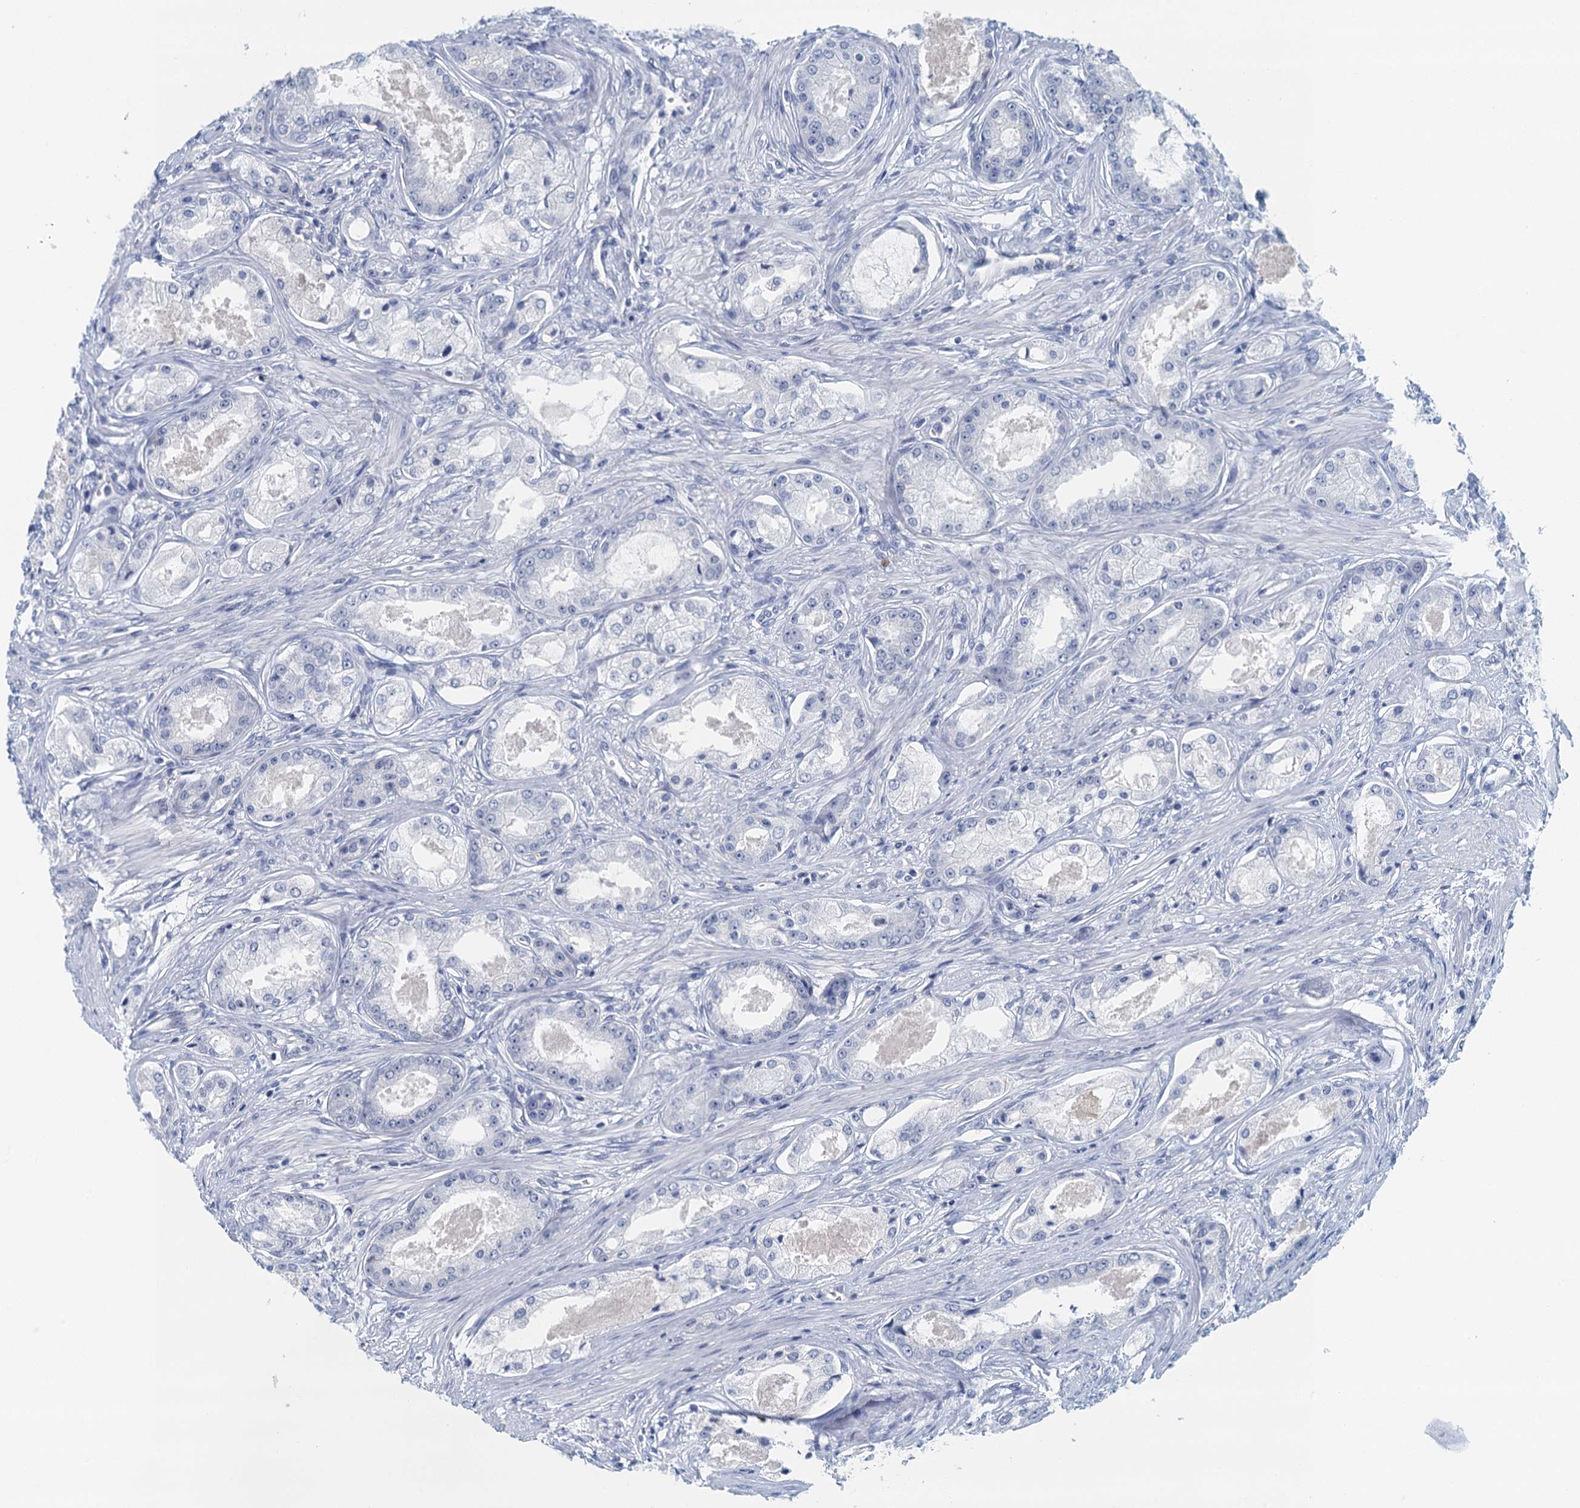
{"staining": {"intensity": "negative", "quantity": "none", "location": "none"}, "tissue": "prostate cancer", "cell_type": "Tumor cells", "image_type": "cancer", "snomed": [{"axis": "morphology", "description": "Adenocarcinoma, Low grade"}, {"axis": "topography", "description": "Prostate"}], "caption": "Tumor cells are negative for protein expression in human adenocarcinoma (low-grade) (prostate).", "gene": "NUBP2", "patient": {"sex": "male", "age": 68}}